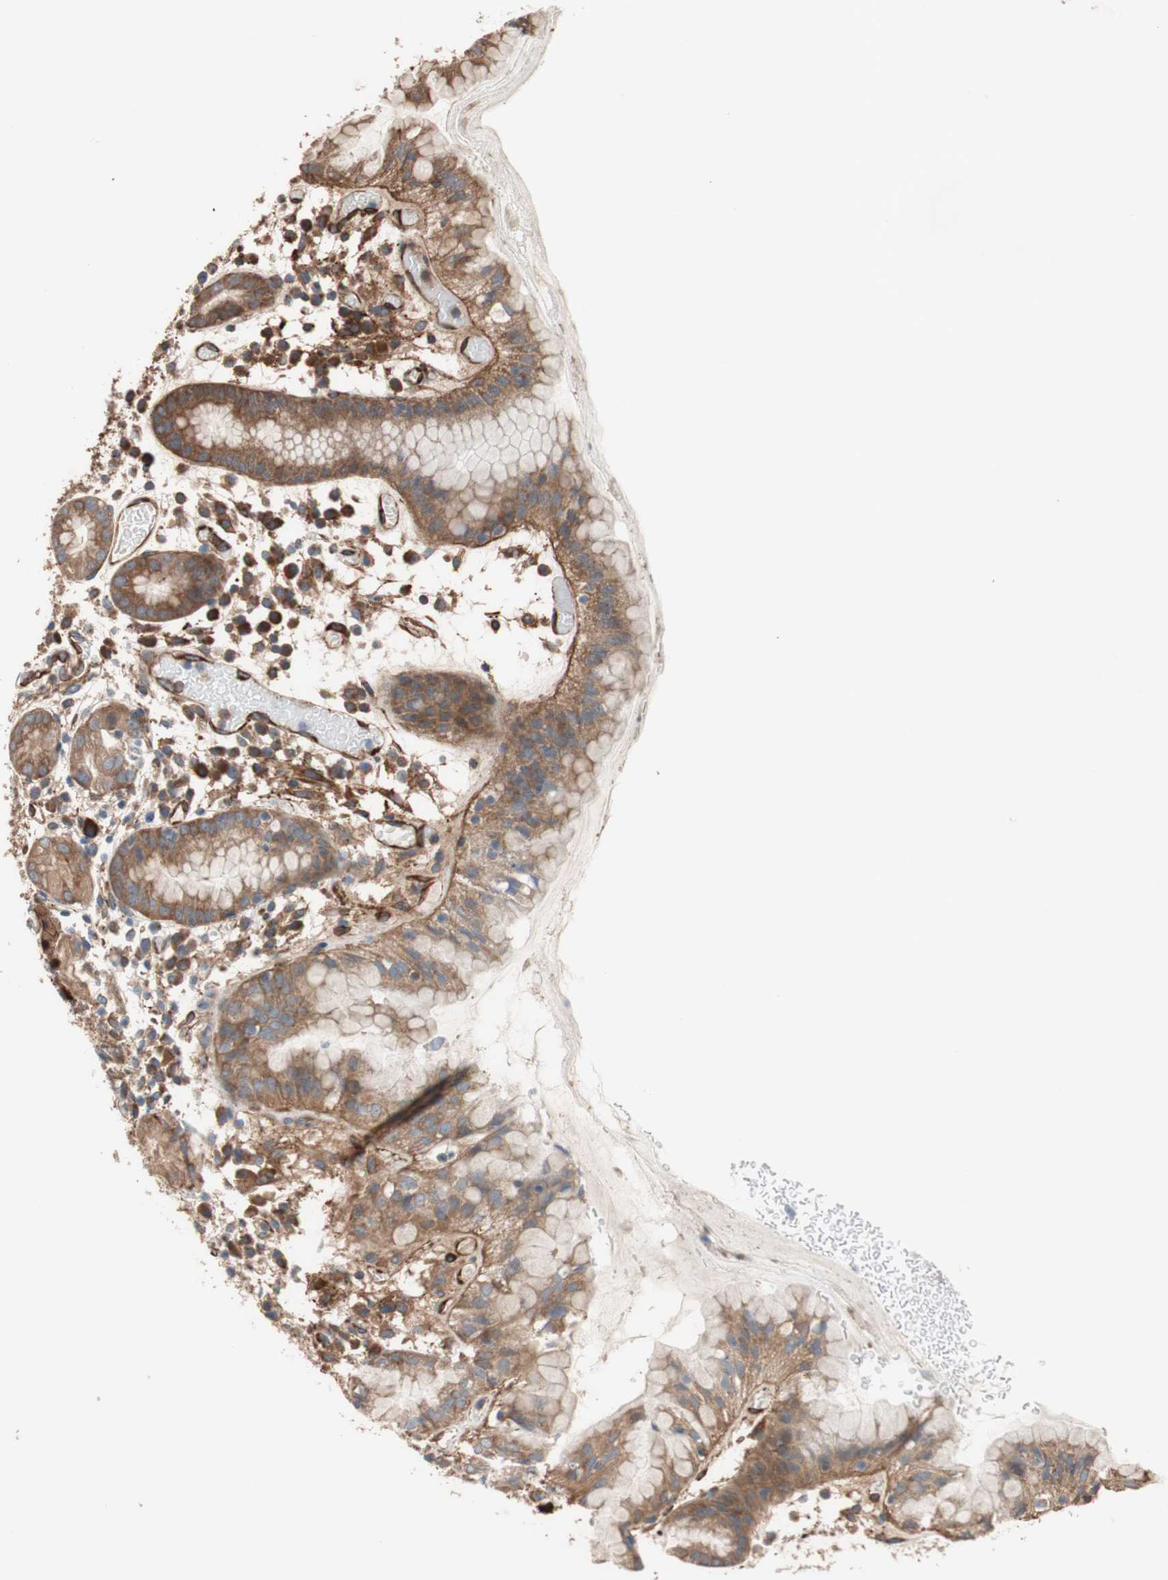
{"staining": {"intensity": "moderate", "quantity": ">75%", "location": "cytoplasmic/membranous"}, "tissue": "stomach", "cell_type": "Glandular cells", "image_type": "normal", "snomed": [{"axis": "morphology", "description": "Normal tissue, NOS"}, {"axis": "topography", "description": "Stomach"}, {"axis": "topography", "description": "Stomach, lower"}], "caption": "An image showing moderate cytoplasmic/membranous expression in about >75% of glandular cells in benign stomach, as visualized by brown immunohistochemical staining.", "gene": "GPSM2", "patient": {"sex": "female", "age": 75}}